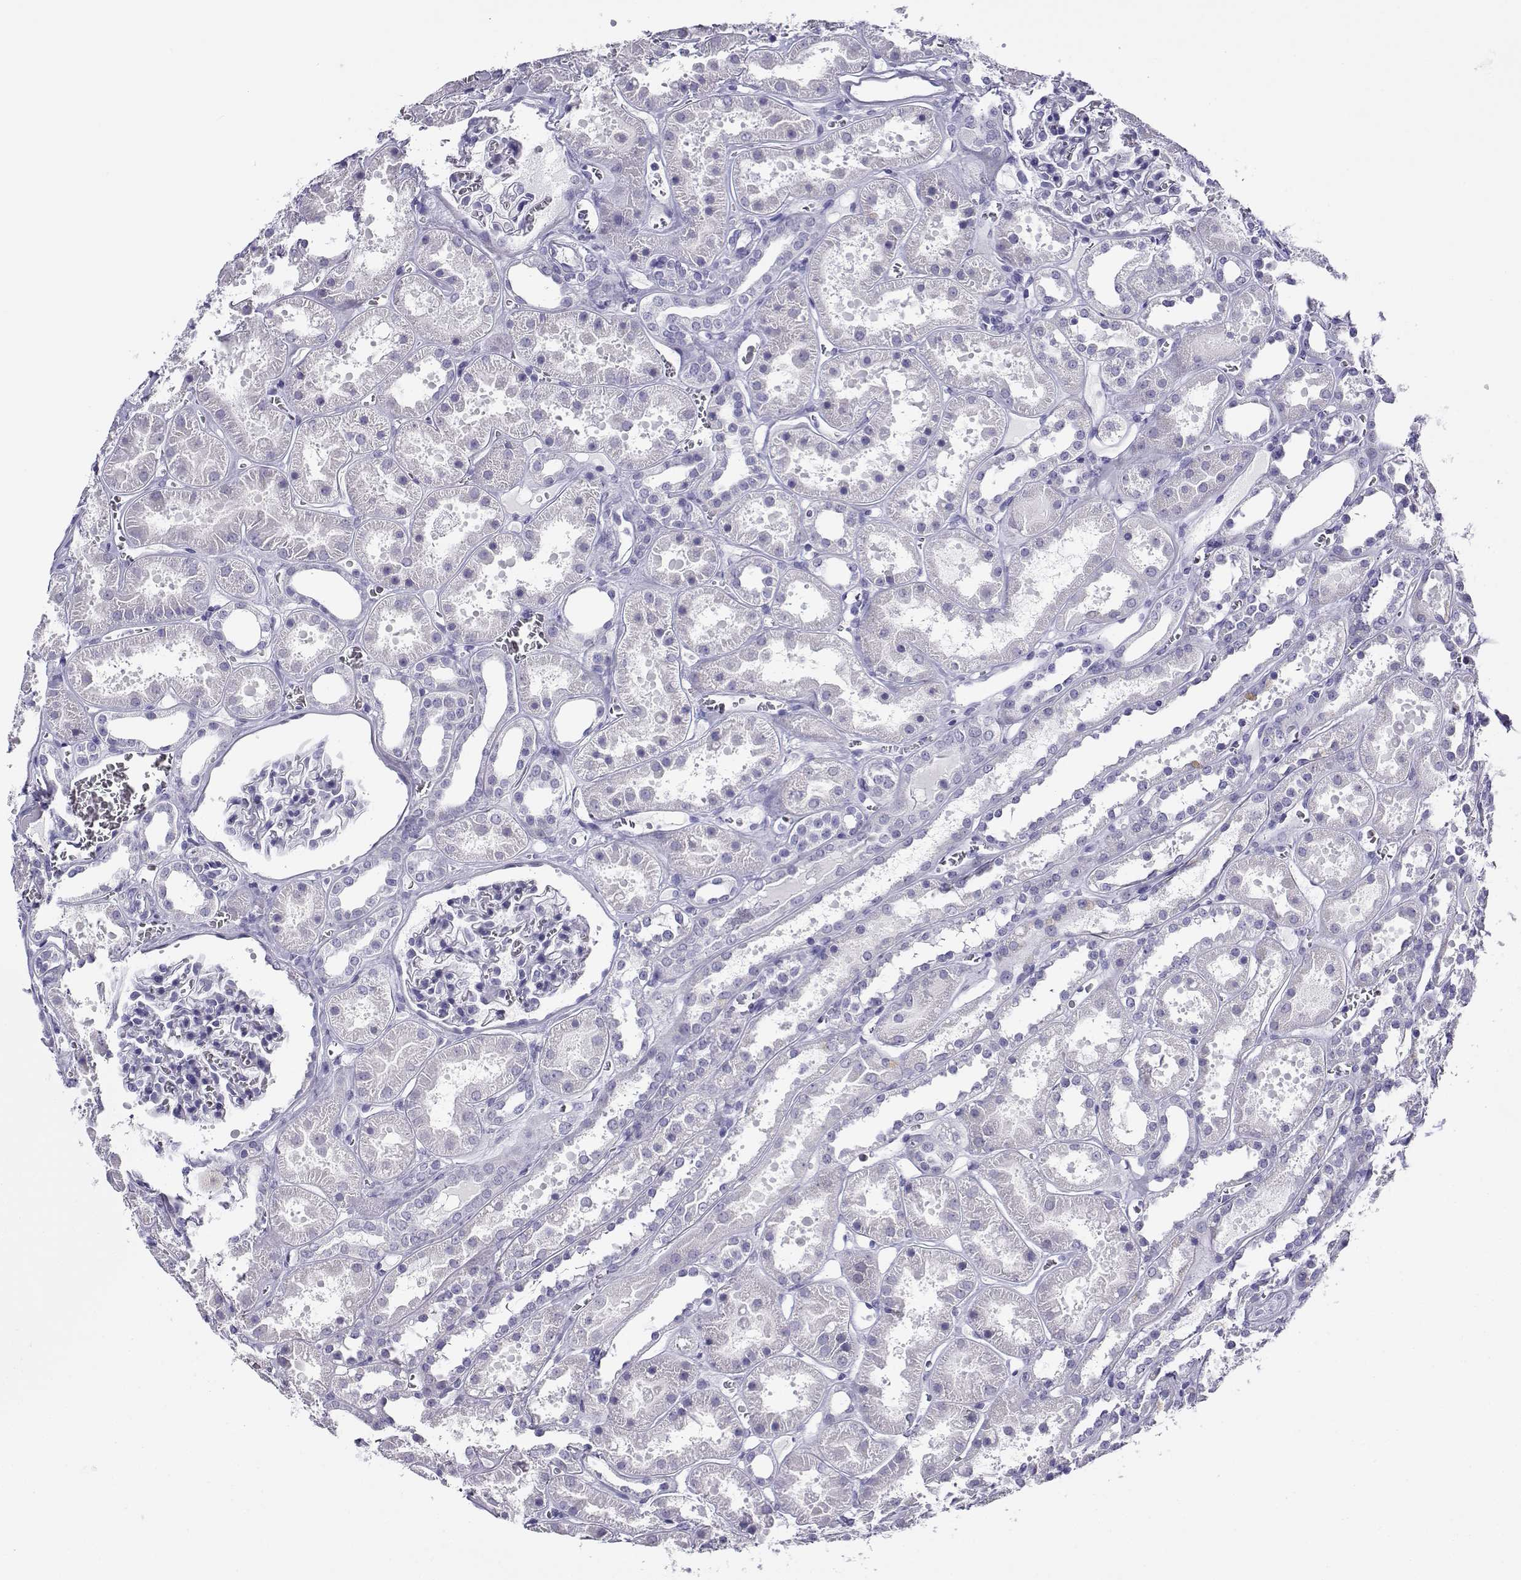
{"staining": {"intensity": "negative", "quantity": "none", "location": "none"}, "tissue": "kidney", "cell_type": "Cells in glomeruli", "image_type": "normal", "snomed": [{"axis": "morphology", "description": "Normal tissue, NOS"}, {"axis": "topography", "description": "Kidney"}], "caption": "High magnification brightfield microscopy of benign kidney stained with DAB (3,3'-diaminobenzidine) (brown) and counterstained with hematoxylin (blue): cells in glomeruli show no significant positivity. The staining was performed using DAB to visualize the protein expression in brown, while the nuclei were stained in blue with hematoxylin (Magnification: 20x).", "gene": "CABS1", "patient": {"sex": "female", "age": 41}}